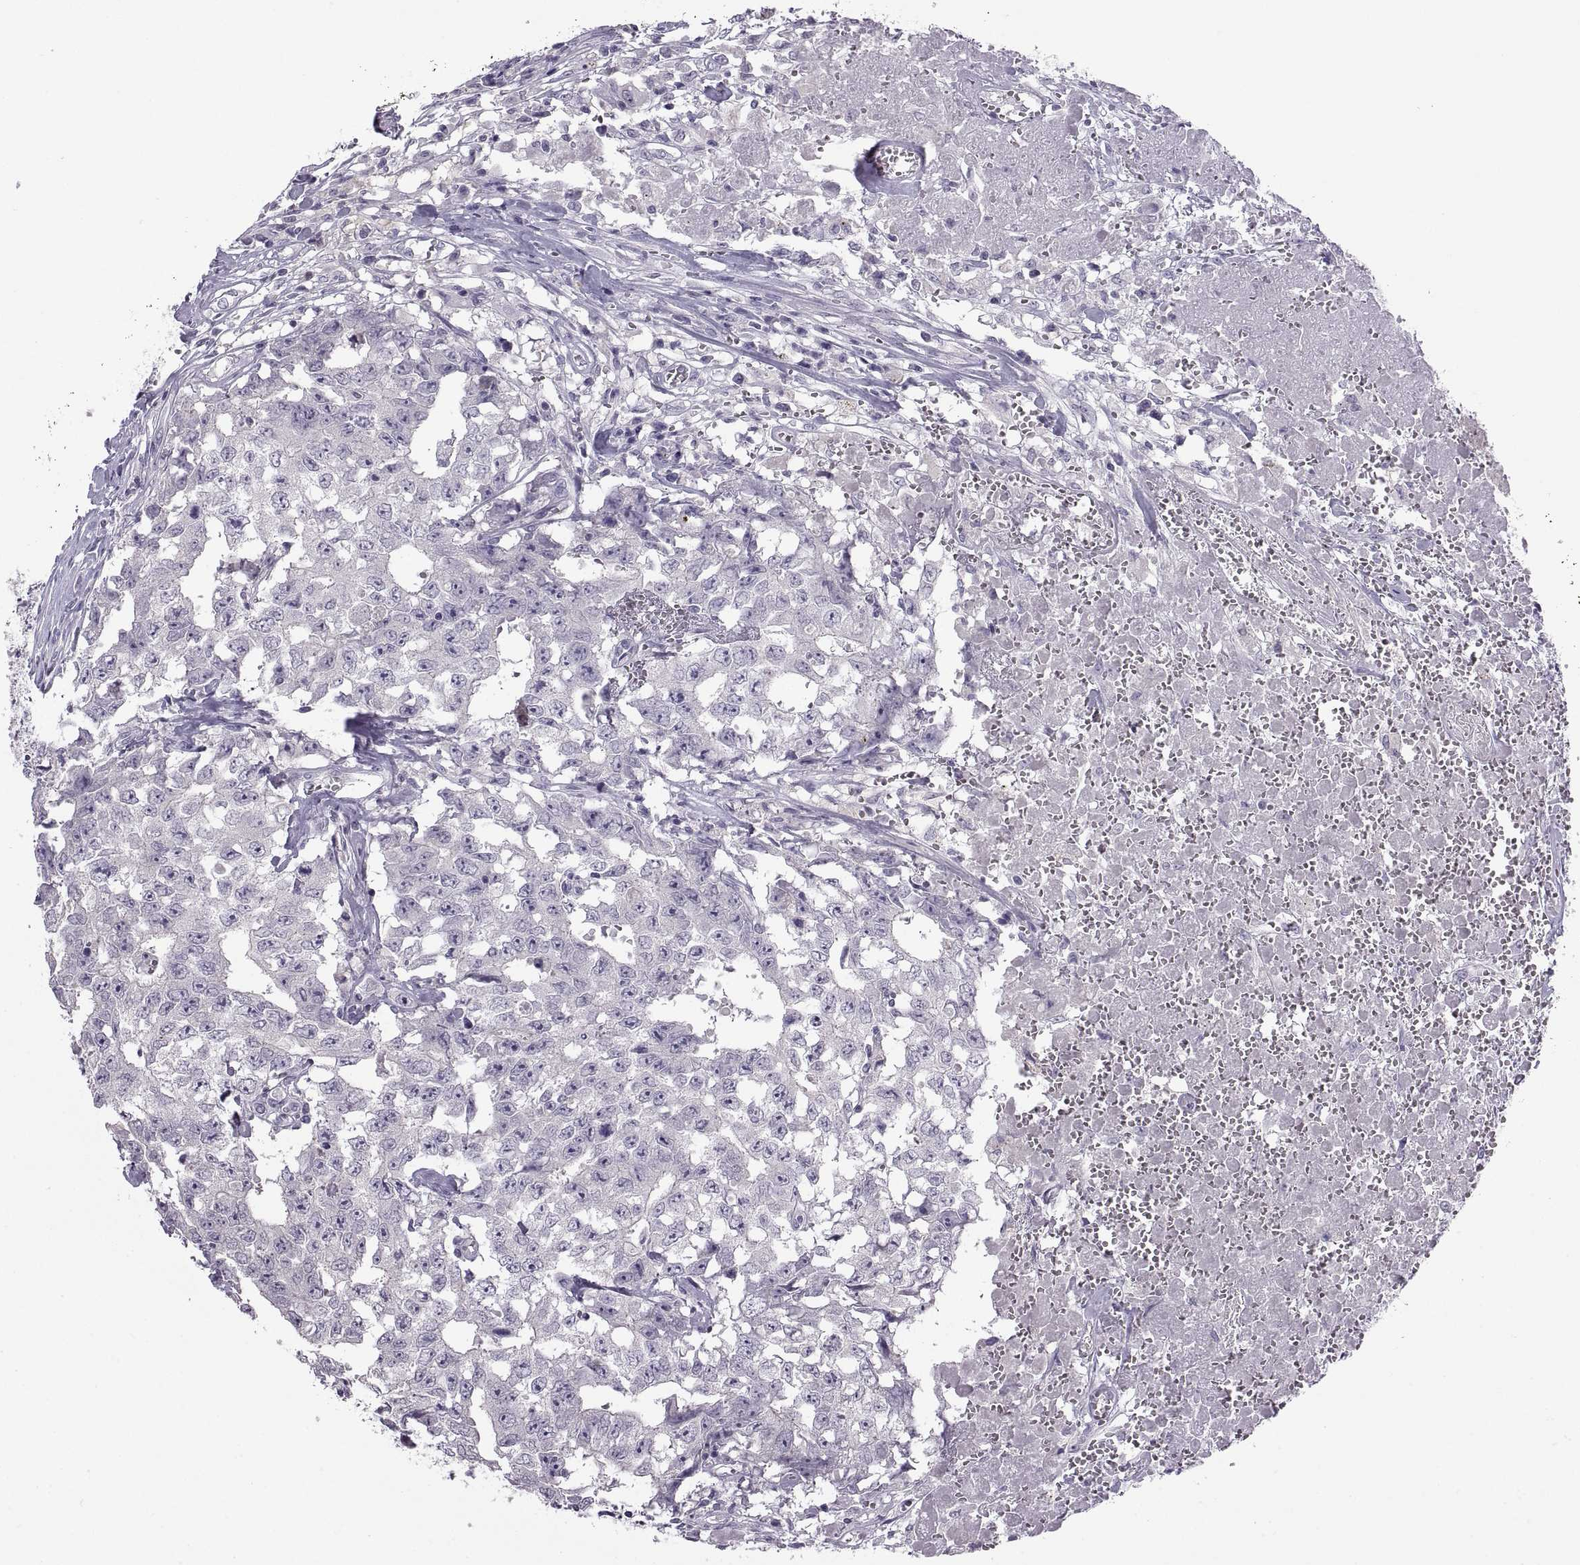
{"staining": {"intensity": "negative", "quantity": "none", "location": "none"}, "tissue": "testis cancer", "cell_type": "Tumor cells", "image_type": "cancer", "snomed": [{"axis": "morphology", "description": "Carcinoma, Embryonal, NOS"}, {"axis": "topography", "description": "Testis"}], "caption": "High power microscopy micrograph of an immunohistochemistry (IHC) photomicrograph of testis cancer, revealing no significant staining in tumor cells. (Stains: DAB (3,3'-diaminobenzidine) immunohistochemistry with hematoxylin counter stain, Microscopy: brightfield microscopy at high magnification).", "gene": "BSPH1", "patient": {"sex": "male", "age": 36}}